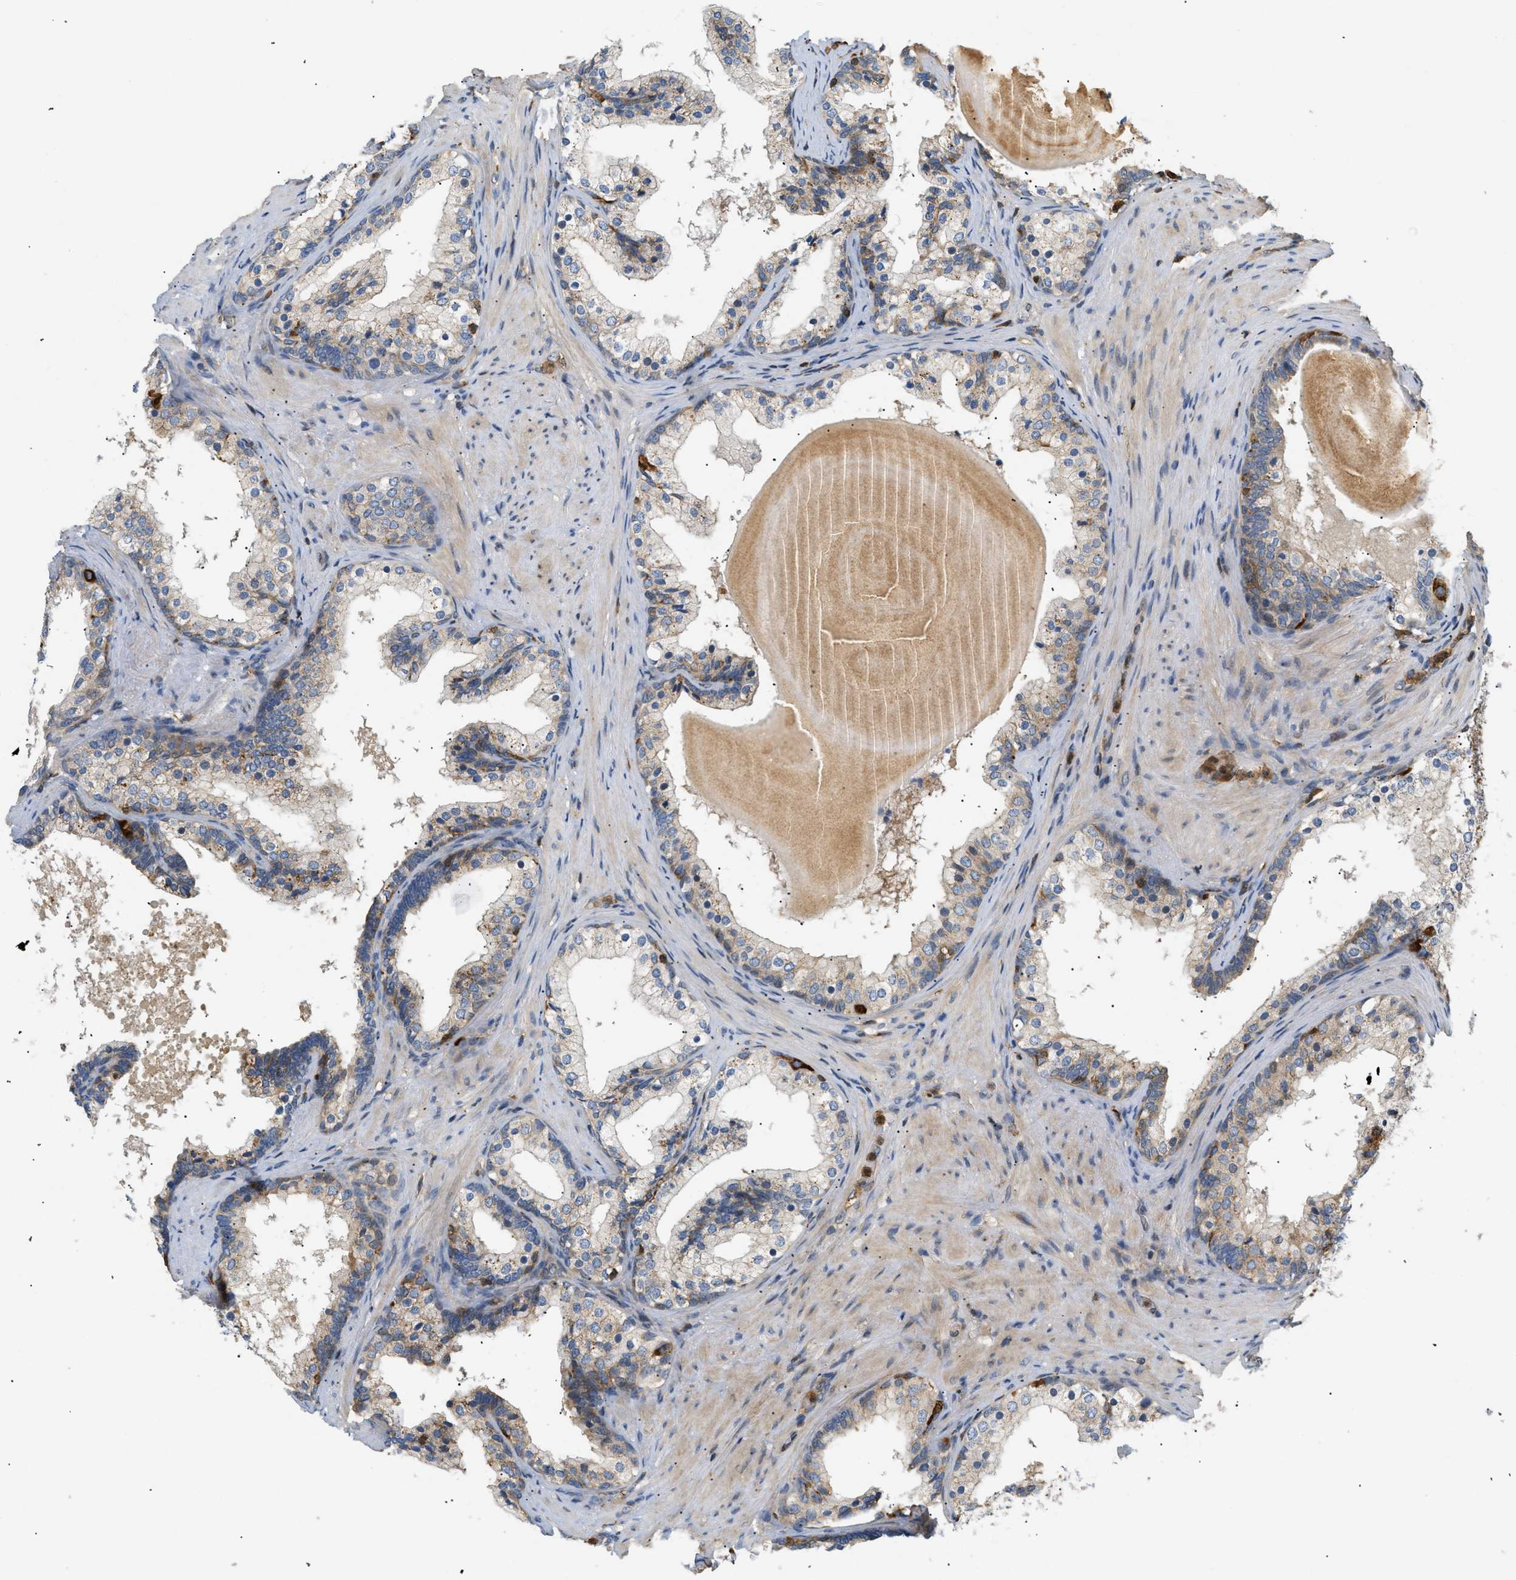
{"staining": {"intensity": "weak", "quantity": "<25%", "location": "cytoplasmic/membranous"}, "tissue": "prostate cancer", "cell_type": "Tumor cells", "image_type": "cancer", "snomed": [{"axis": "morphology", "description": "Adenocarcinoma, Low grade"}, {"axis": "topography", "description": "Prostate"}], "caption": "This is a micrograph of immunohistochemistry staining of prostate cancer (adenocarcinoma (low-grade)), which shows no staining in tumor cells.", "gene": "FARS2", "patient": {"sex": "male", "age": 69}}